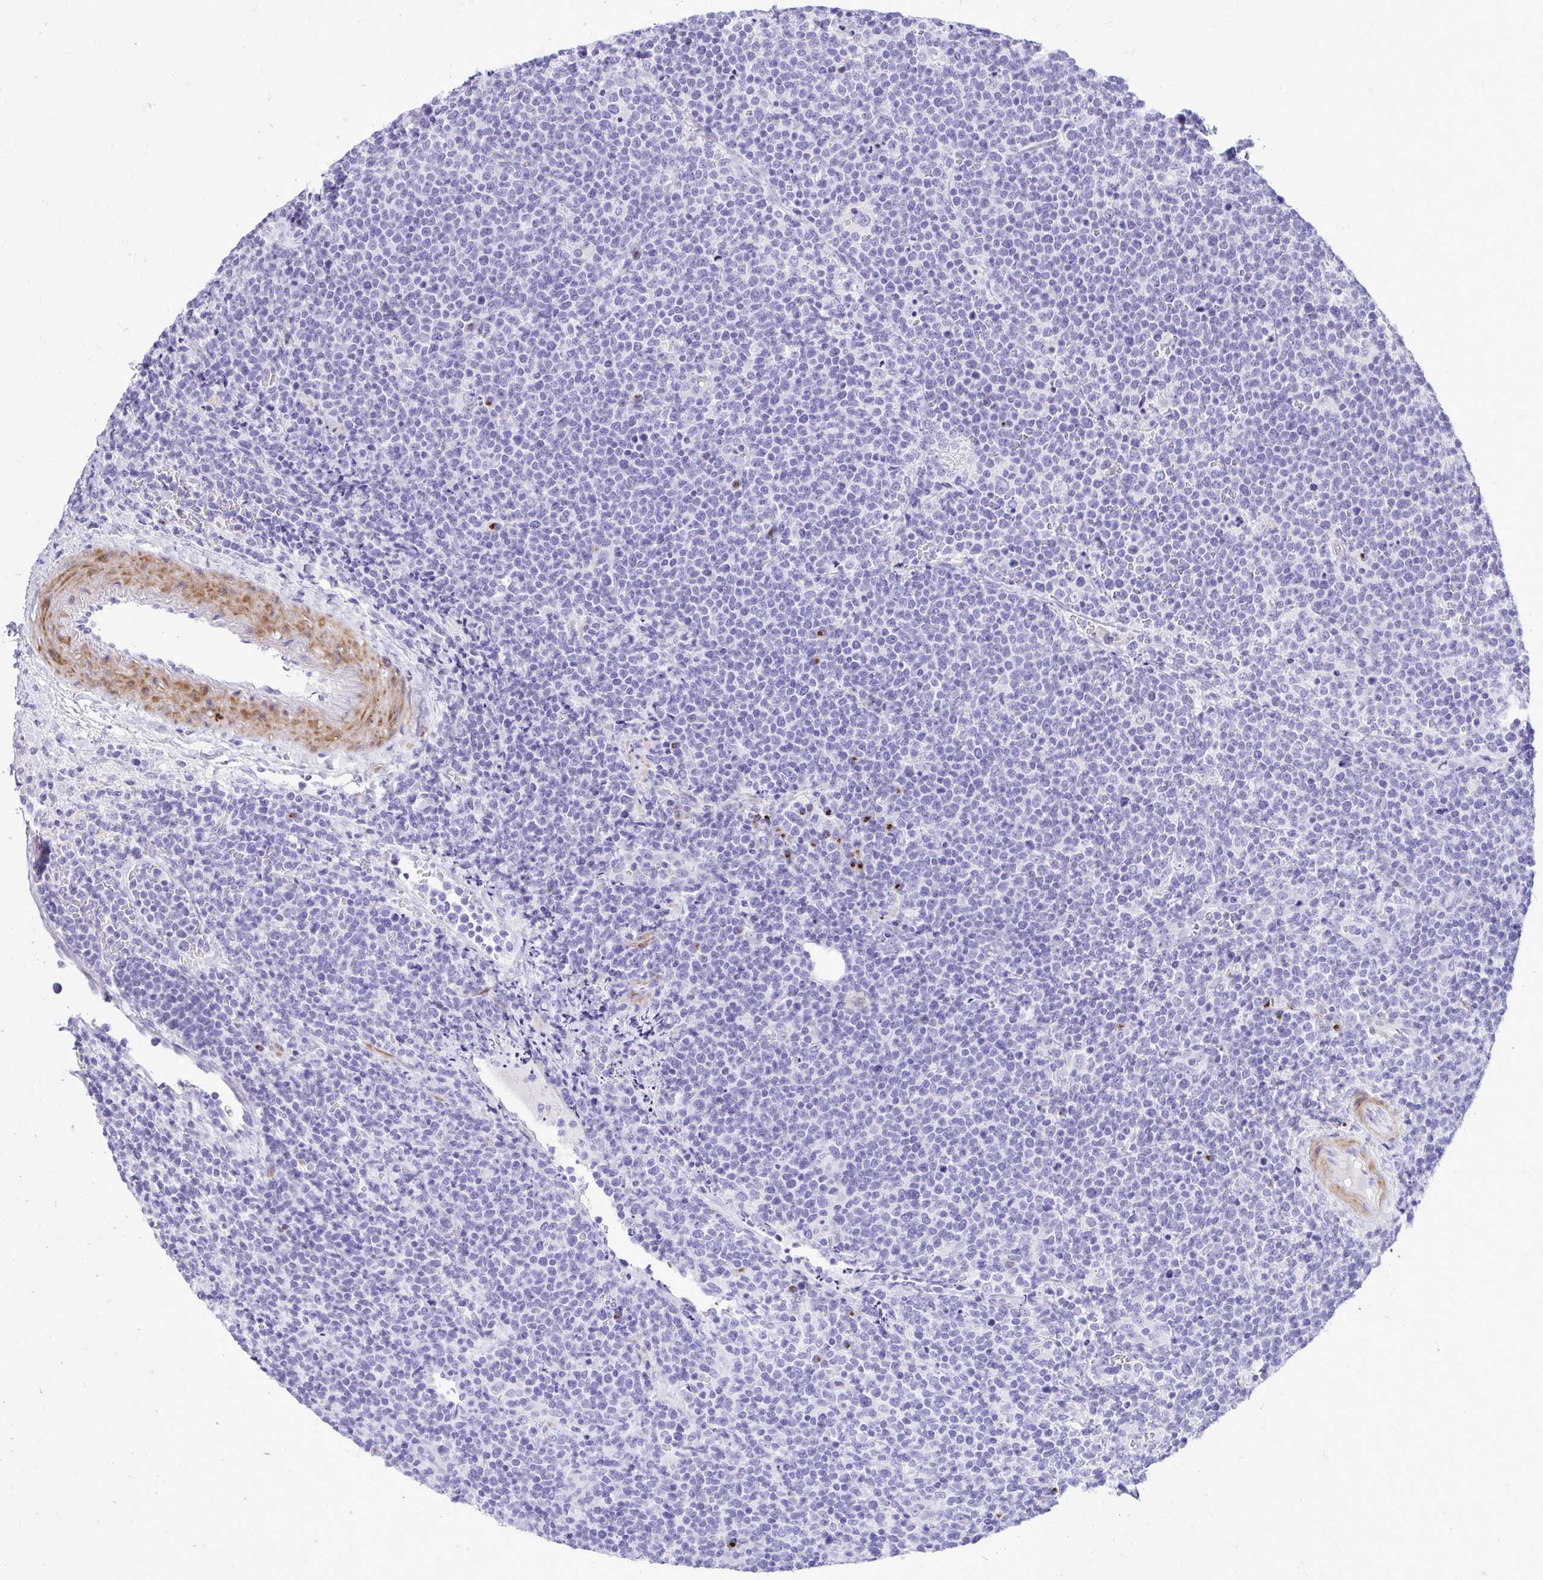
{"staining": {"intensity": "negative", "quantity": "none", "location": "none"}, "tissue": "lymphoma", "cell_type": "Tumor cells", "image_type": "cancer", "snomed": [{"axis": "morphology", "description": "Malignant lymphoma, non-Hodgkin's type, High grade"}, {"axis": "topography", "description": "Lymph node"}], "caption": "Tumor cells are negative for protein expression in human lymphoma.", "gene": "ANKDD1B", "patient": {"sex": "male", "age": 61}}